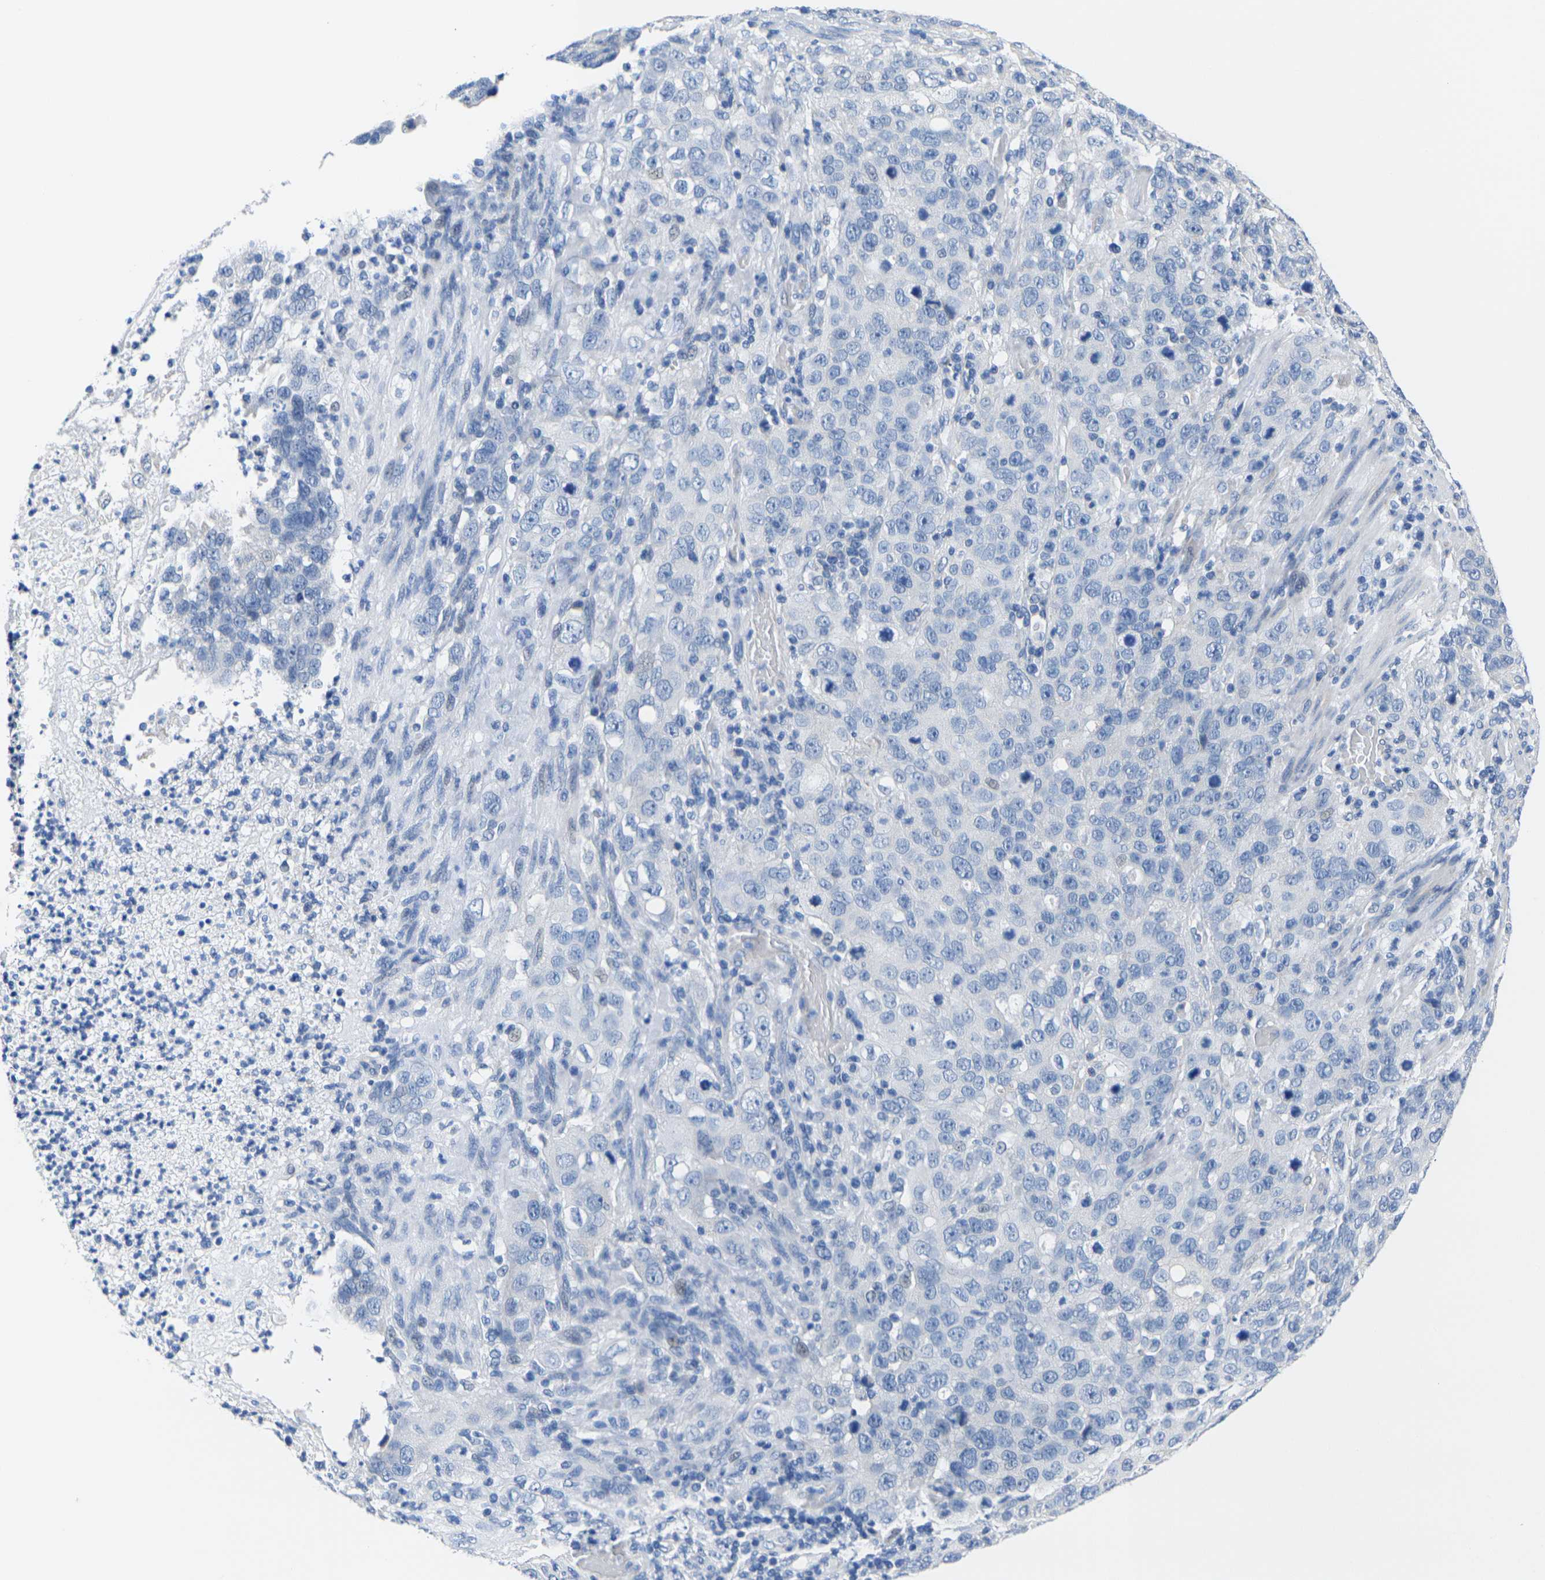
{"staining": {"intensity": "negative", "quantity": "none", "location": "none"}, "tissue": "stomach cancer", "cell_type": "Tumor cells", "image_type": "cancer", "snomed": [{"axis": "morphology", "description": "Normal tissue, NOS"}, {"axis": "morphology", "description": "Adenocarcinoma, NOS"}, {"axis": "topography", "description": "Stomach"}], "caption": "Stomach cancer (adenocarcinoma) was stained to show a protein in brown. There is no significant staining in tumor cells.", "gene": "TMEM204", "patient": {"sex": "male", "age": 48}}